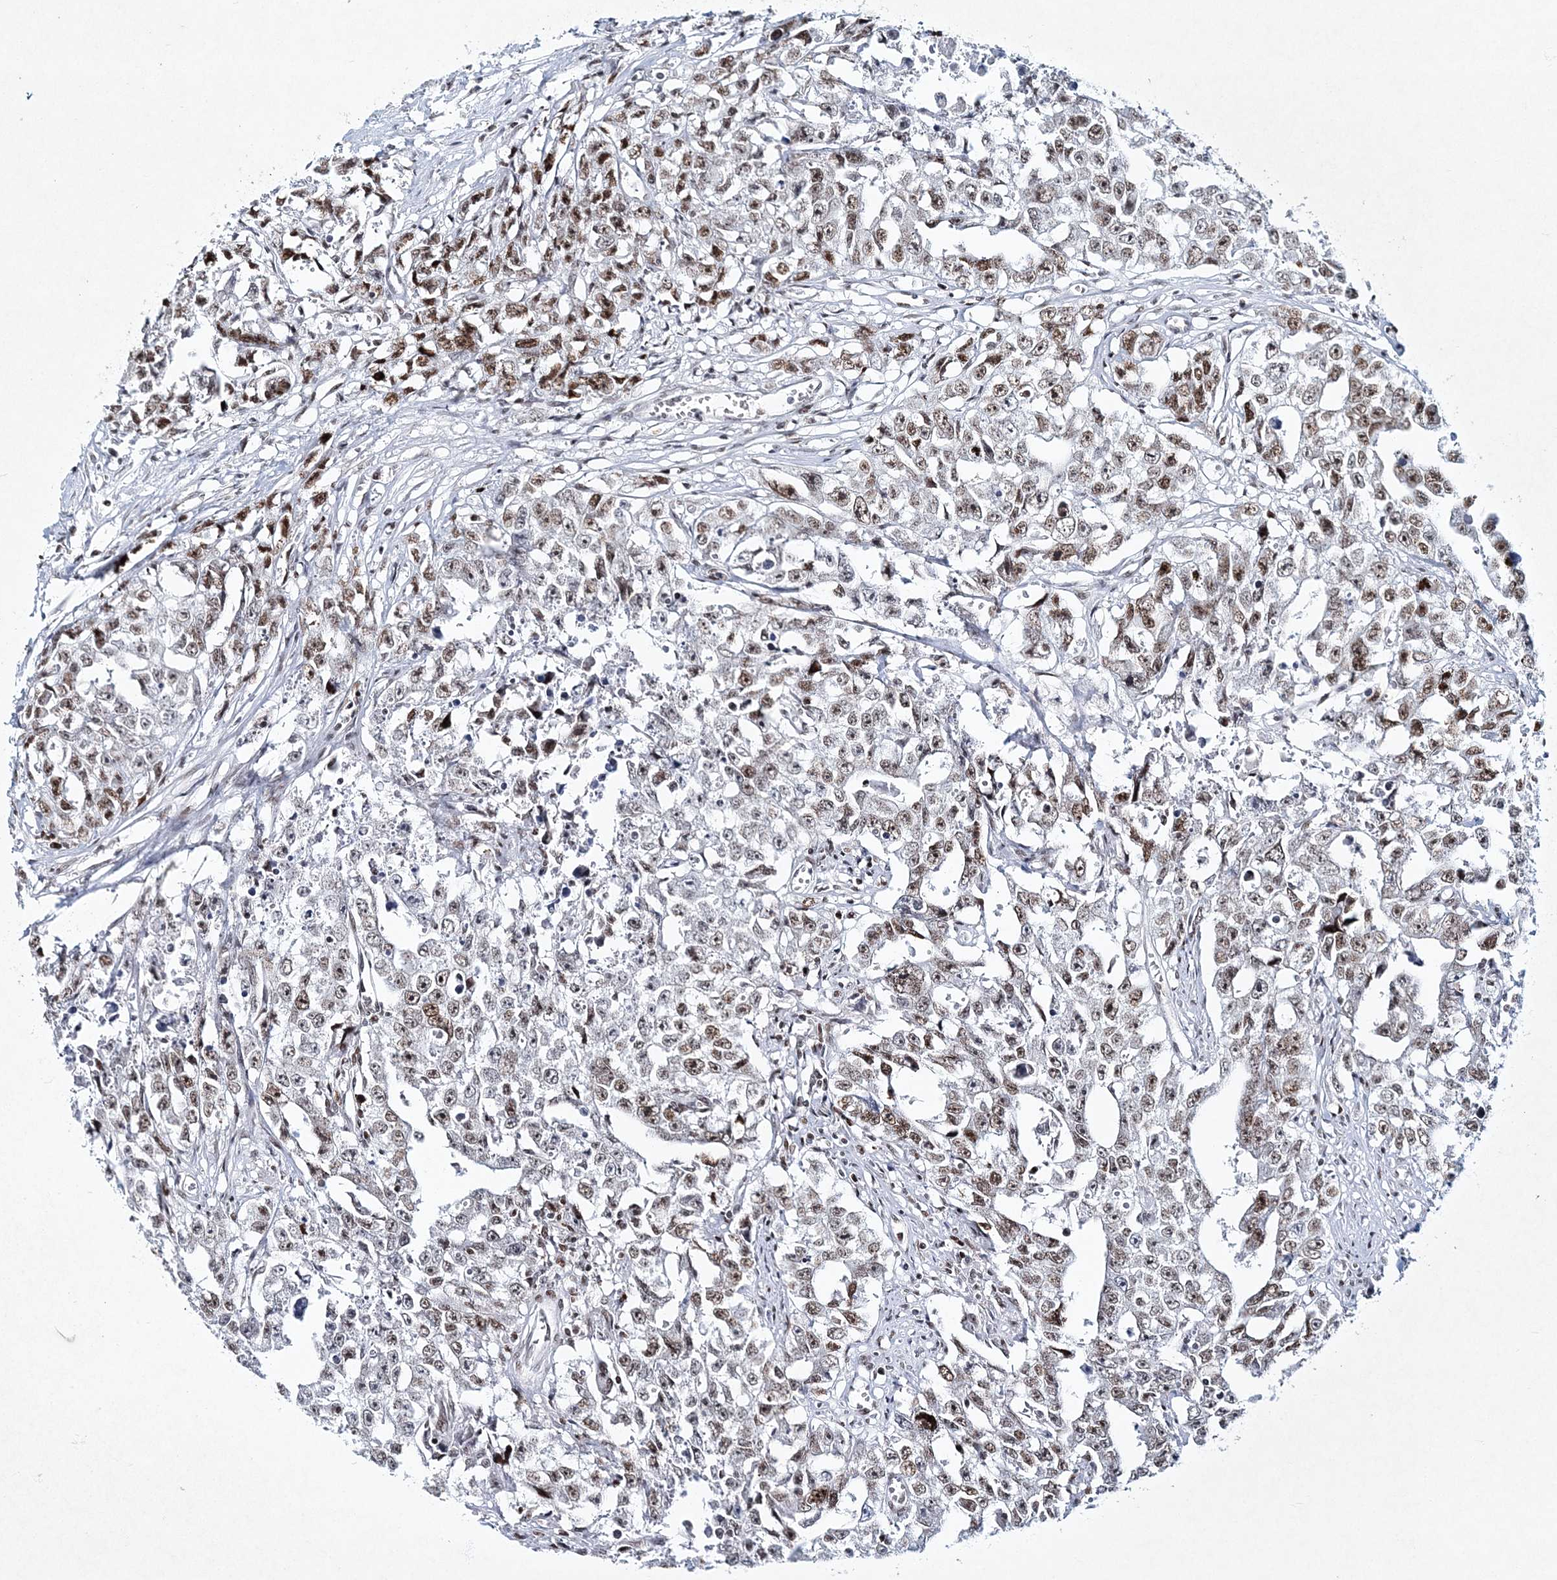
{"staining": {"intensity": "moderate", "quantity": "25%-75%", "location": "nuclear"}, "tissue": "testis cancer", "cell_type": "Tumor cells", "image_type": "cancer", "snomed": [{"axis": "morphology", "description": "Seminoma, NOS"}, {"axis": "morphology", "description": "Carcinoma, Embryonal, NOS"}, {"axis": "topography", "description": "Testis"}], "caption": "Testis embryonal carcinoma stained for a protein demonstrates moderate nuclear positivity in tumor cells. The protein is shown in brown color, while the nuclei are stained blue.", "gene": "LRRFIP2", "patient": {"sex": "male", "age": 43}}